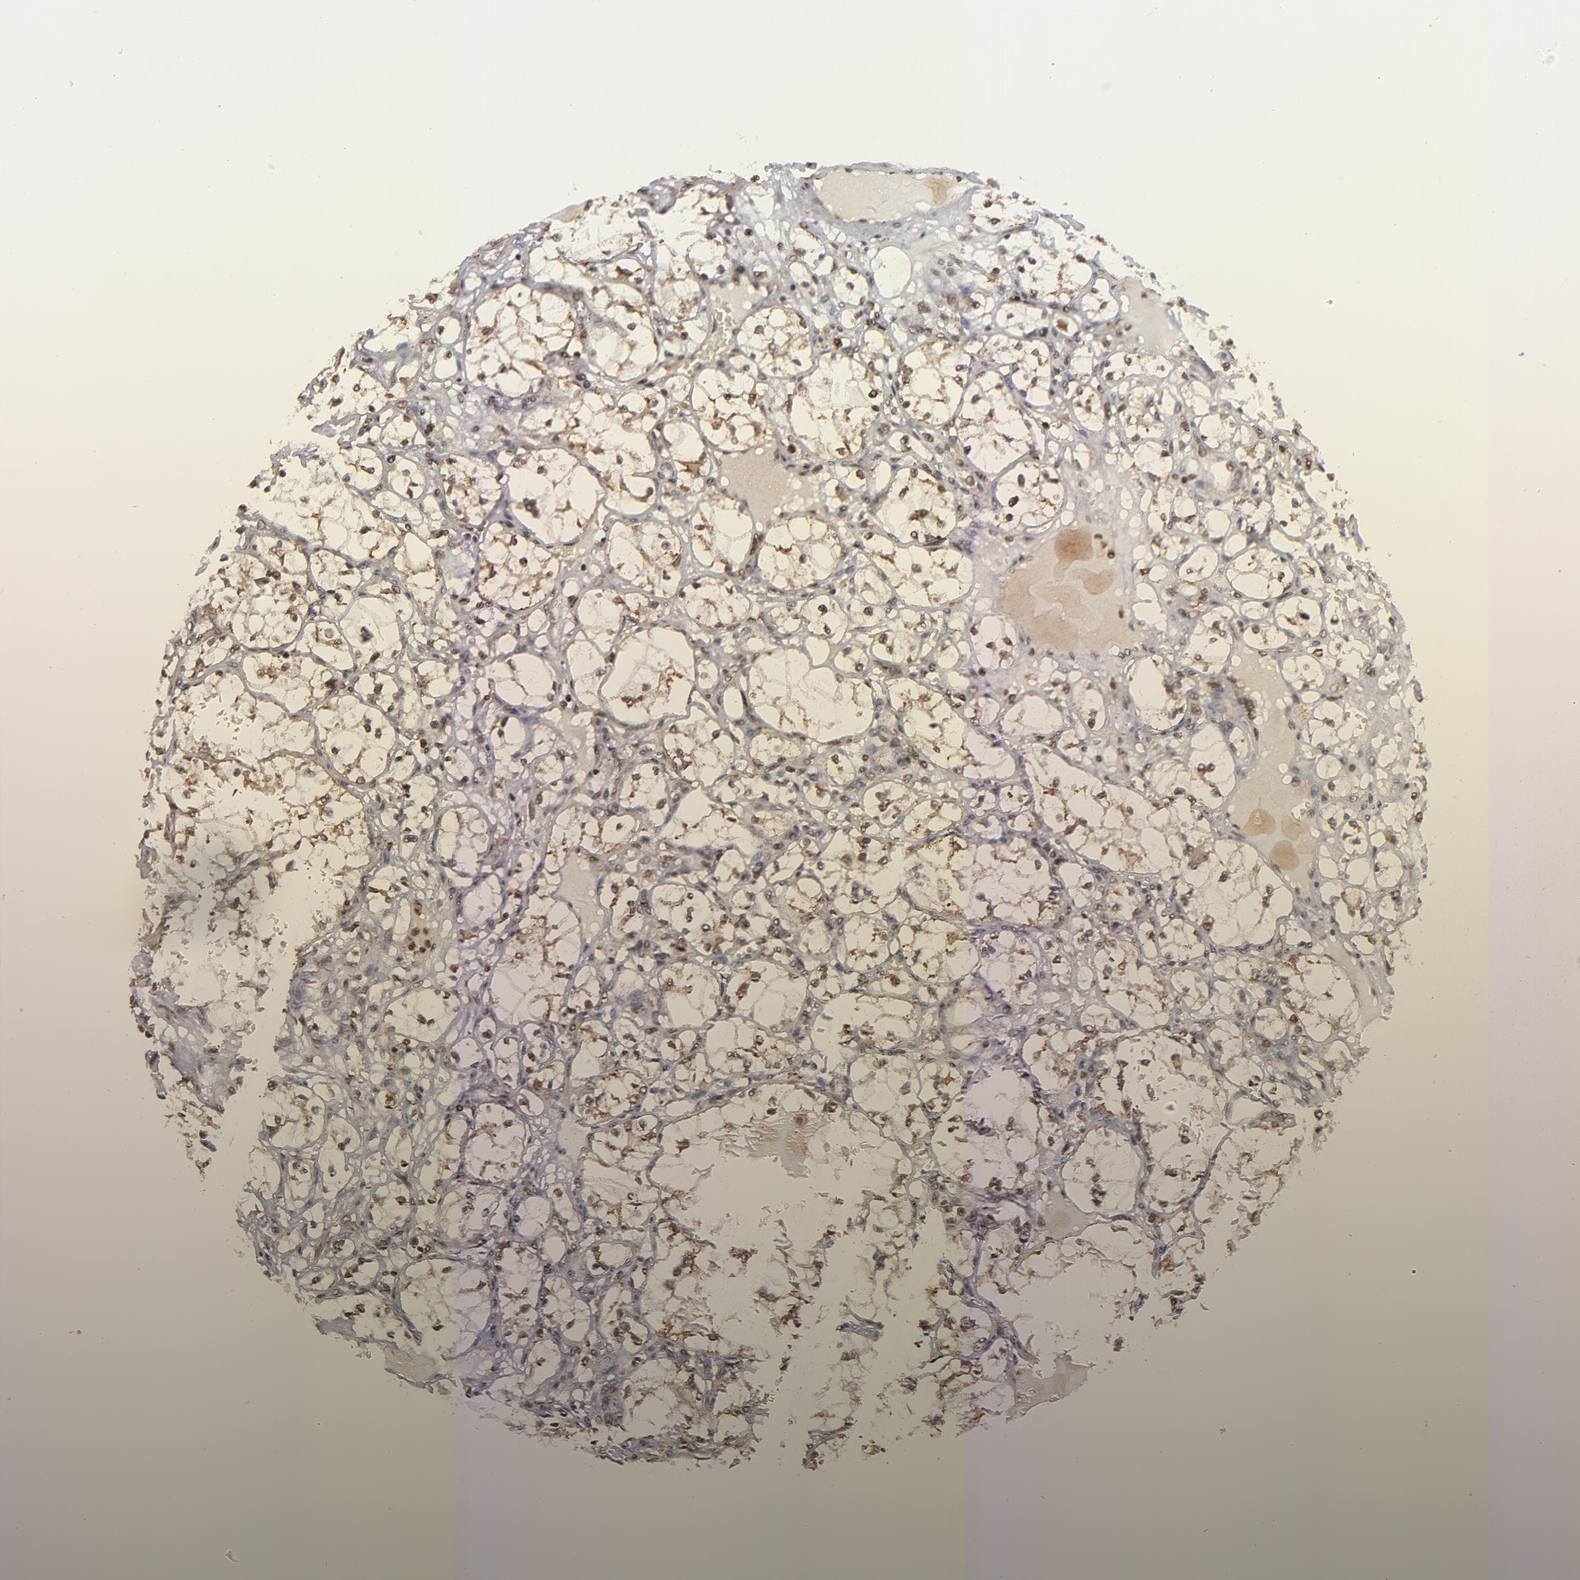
{"staining": {"intensity": "weak", "quantity": ">75%", "location": "cytoplasmic/membranous,nuclear"}, "tissue": "renal cancer", "cell_type": "Tumor cells", "image_type": "cancer", "snomed": [{"axis": "morphology", "description": "Adenocarcinoma, NOS"}, {"axis": "topography", "description": "Kidney"}], "caption": "Immunohistochemistry image of human adenocarcinoma (renal) stained for a protein (brown), which reveals low levels of weak cytoplasmic/membranous and nuclear positivity in about >75% of tumor cells.", "gene": "RGS6", "patient": {"sex": "male", "age": 61}}